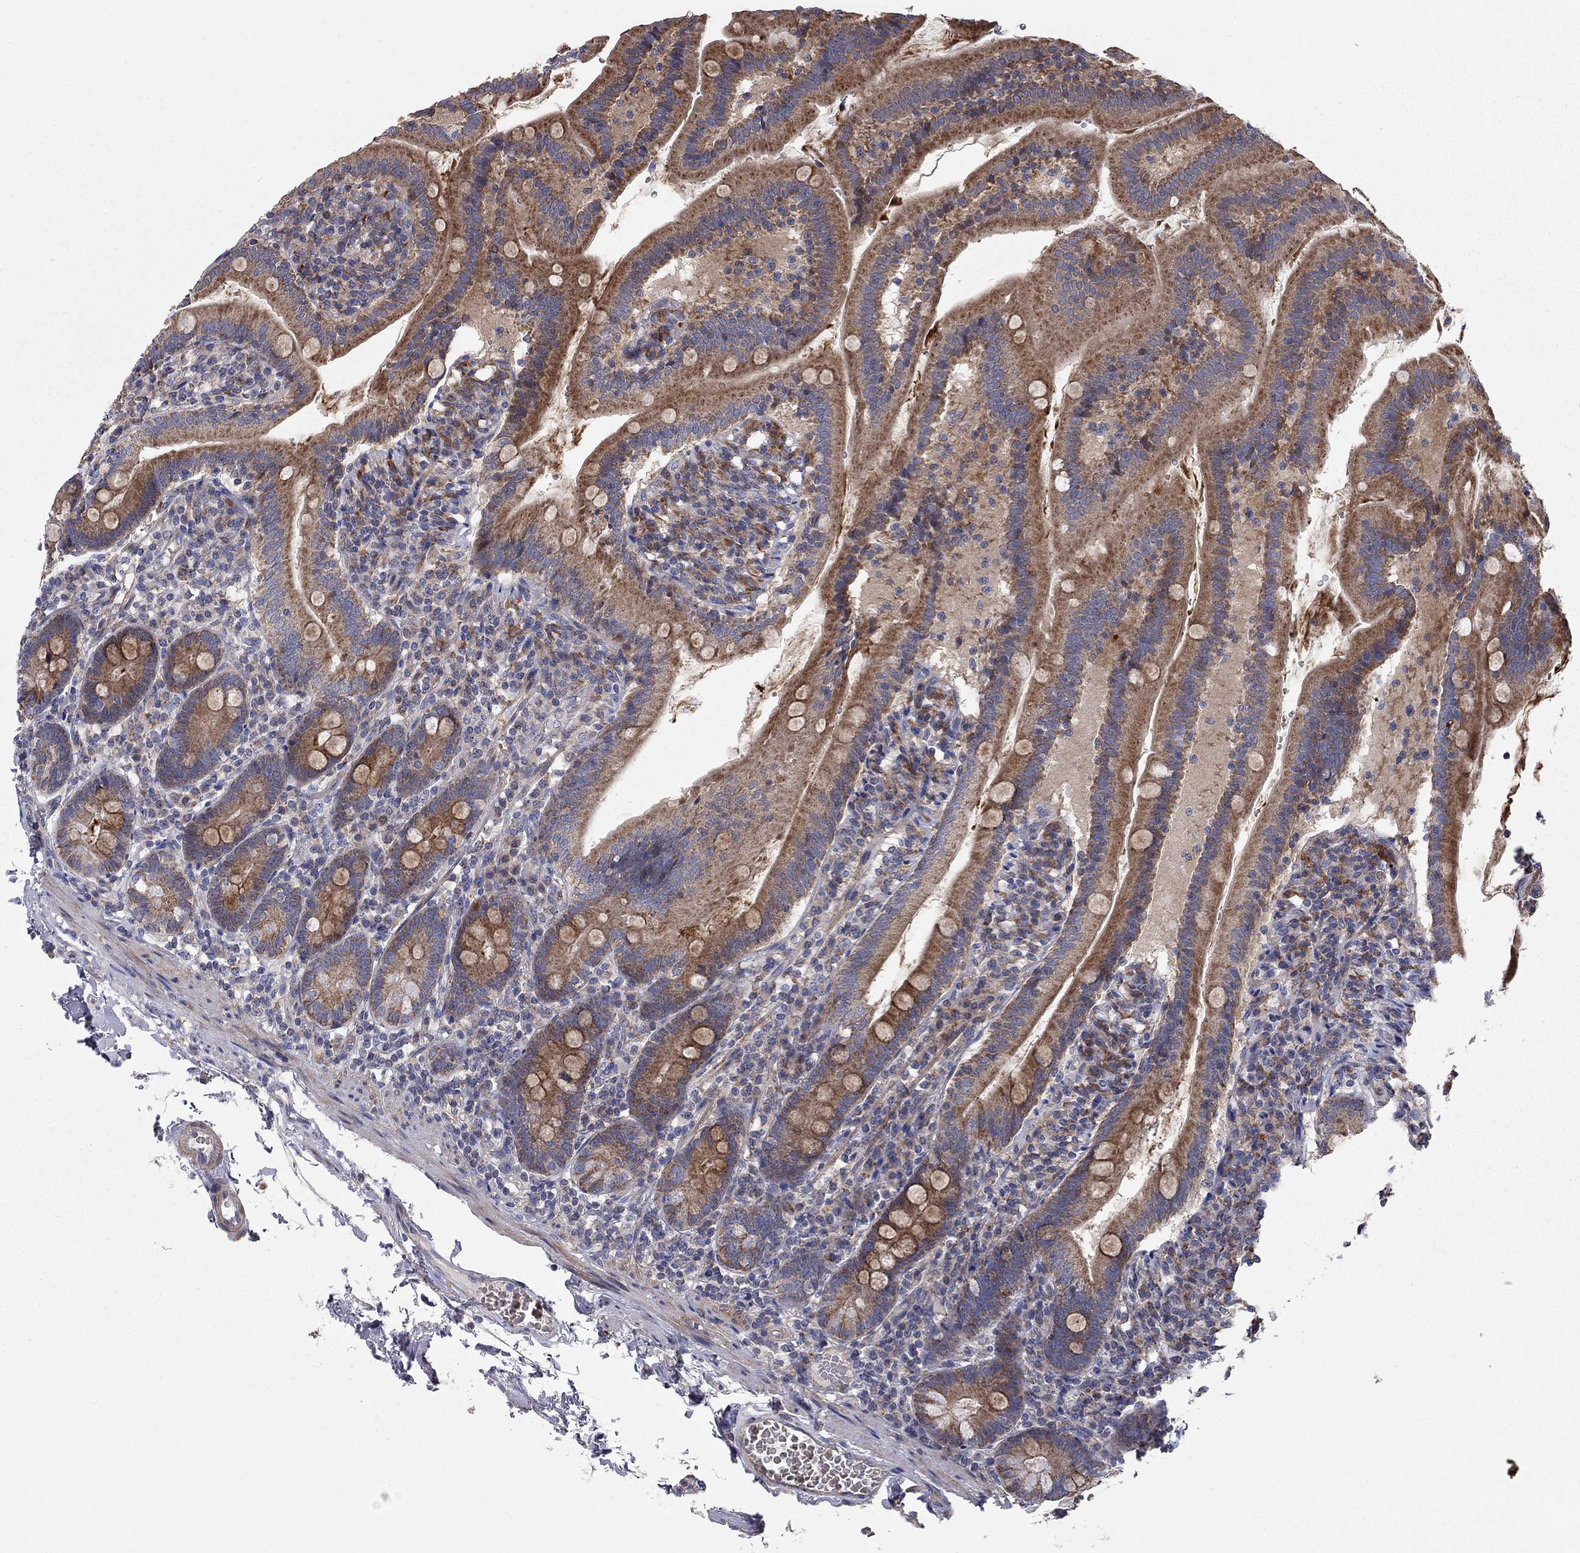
{"staining": {"intensity": "strong", "quantity": ">75%", "location": "cytoplasmic/membranous"}, "tissue": "duodenum", "cell_type": "Glandular cells", "image_type": "normal", "snomed": [{"axis": "morphology", "description": "Normal tissue, NOS"}, {"axis": "topography", "description": "Duodenum"}], "caption": "This micrograph reveals IHC staining of unremarkable human duodenum, with high strong cytoplasmic/membranous expression in about >75% of glandular cells.", "gene": "KANSL1L", "patient": {"sex": "female", "age": 67}}